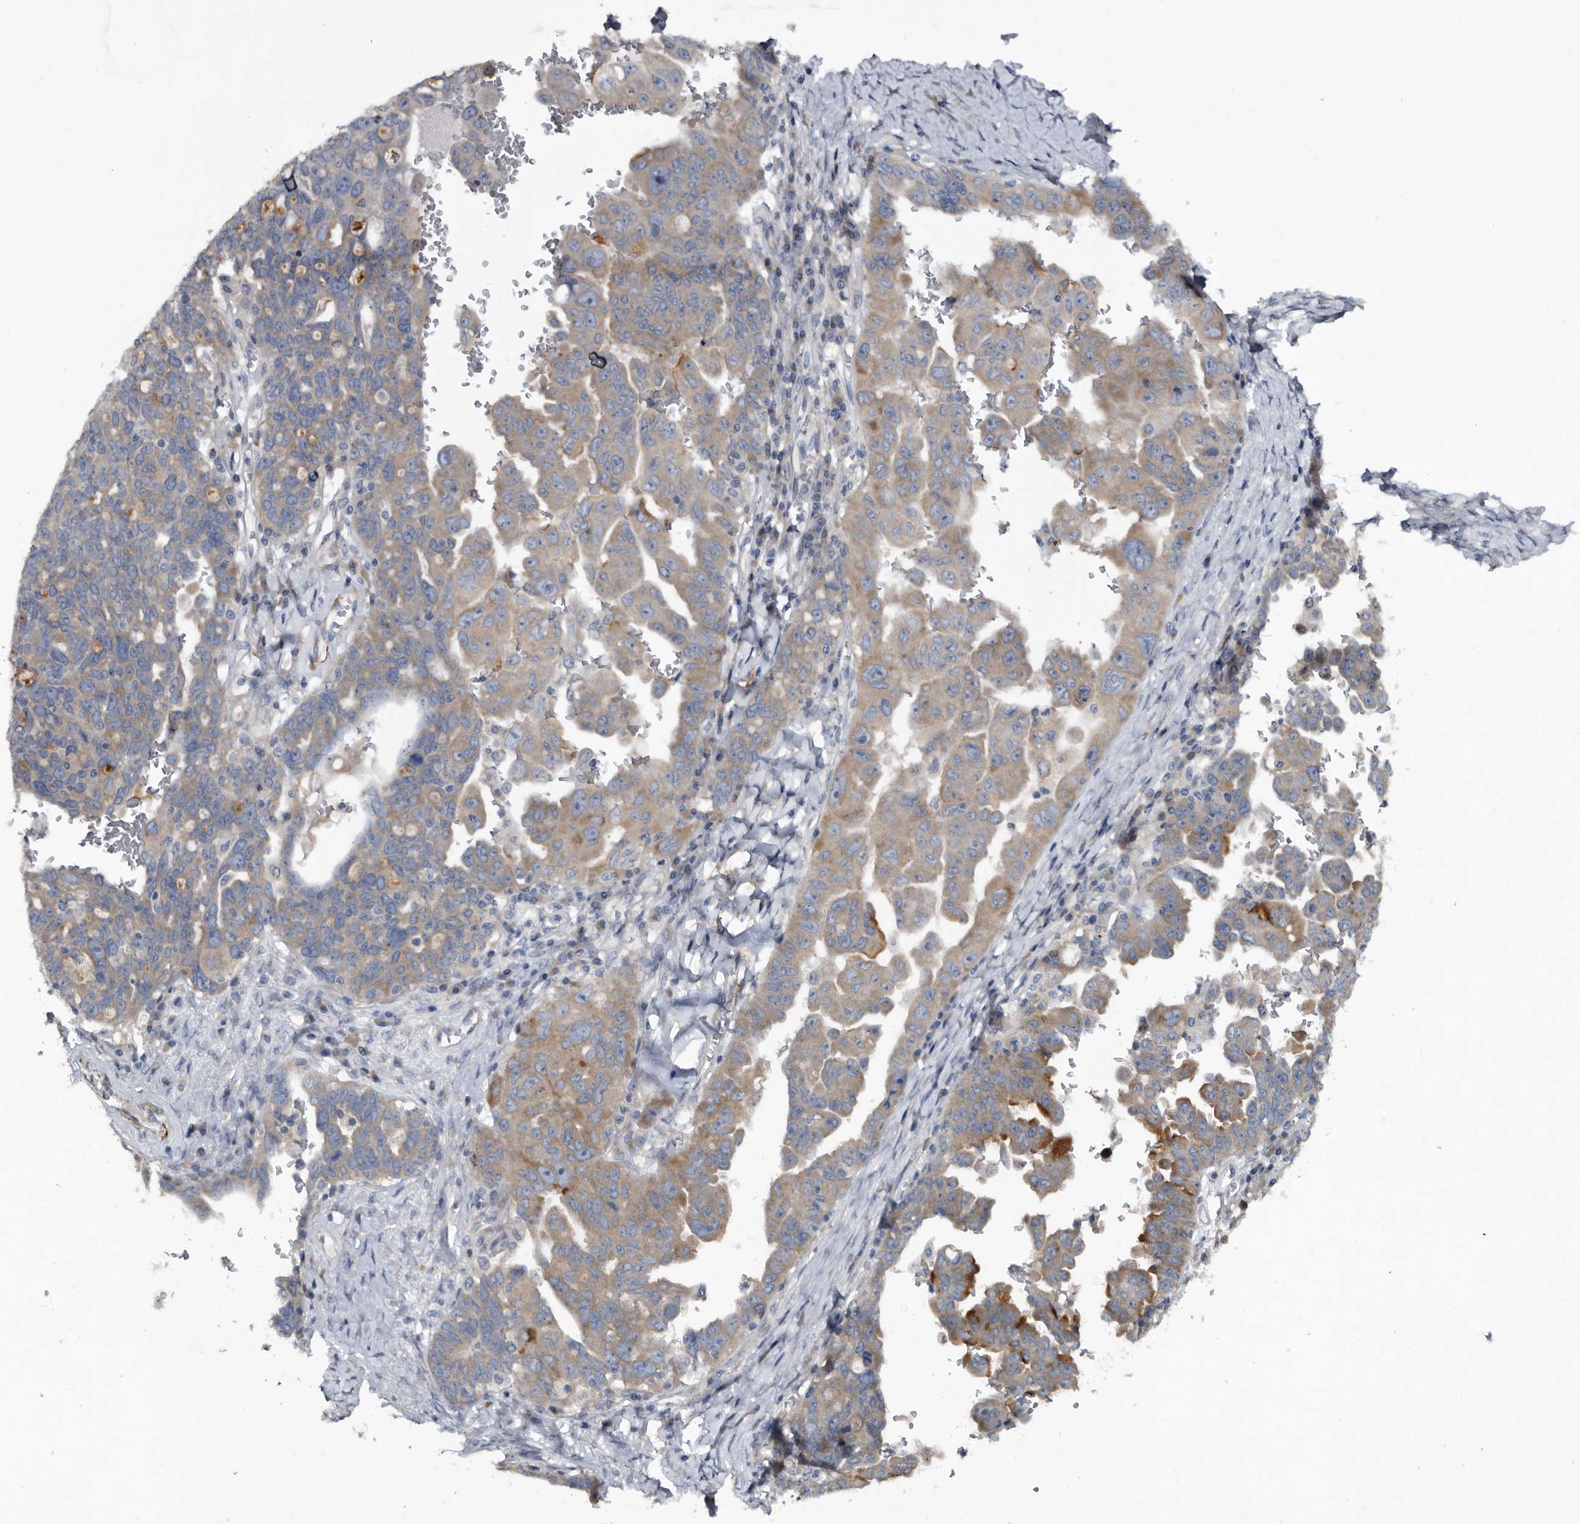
{"staining": {"intensity": "weak", "quantity": "25%-75%", "location": "cytoplasmic/membranous"}, "tissue": "ovarian cancer", "cell_type": "Tumor cells", "image_type": "cancer", "snomed": [{"axis": "morphology", "description": "Carcinoma, endometroid"}, {"axis": "topography", "description": "Ovary"}], "caption": "Immunohistochemistry (IHC) staining of ovarian endometroid carcinoma, which demonstrates low levels of weak cytoplasmic/membranous positivity in approximately 25%-75% of tumor cells indicating weak cytoplasmic/membranous protein expression. The staining was performed using DAB (brown) for protein detection and nuclei were counterstained in hematoxylin (blue).", "gene": "IARS1", "patient": {"sex": "female", "age": 62}}